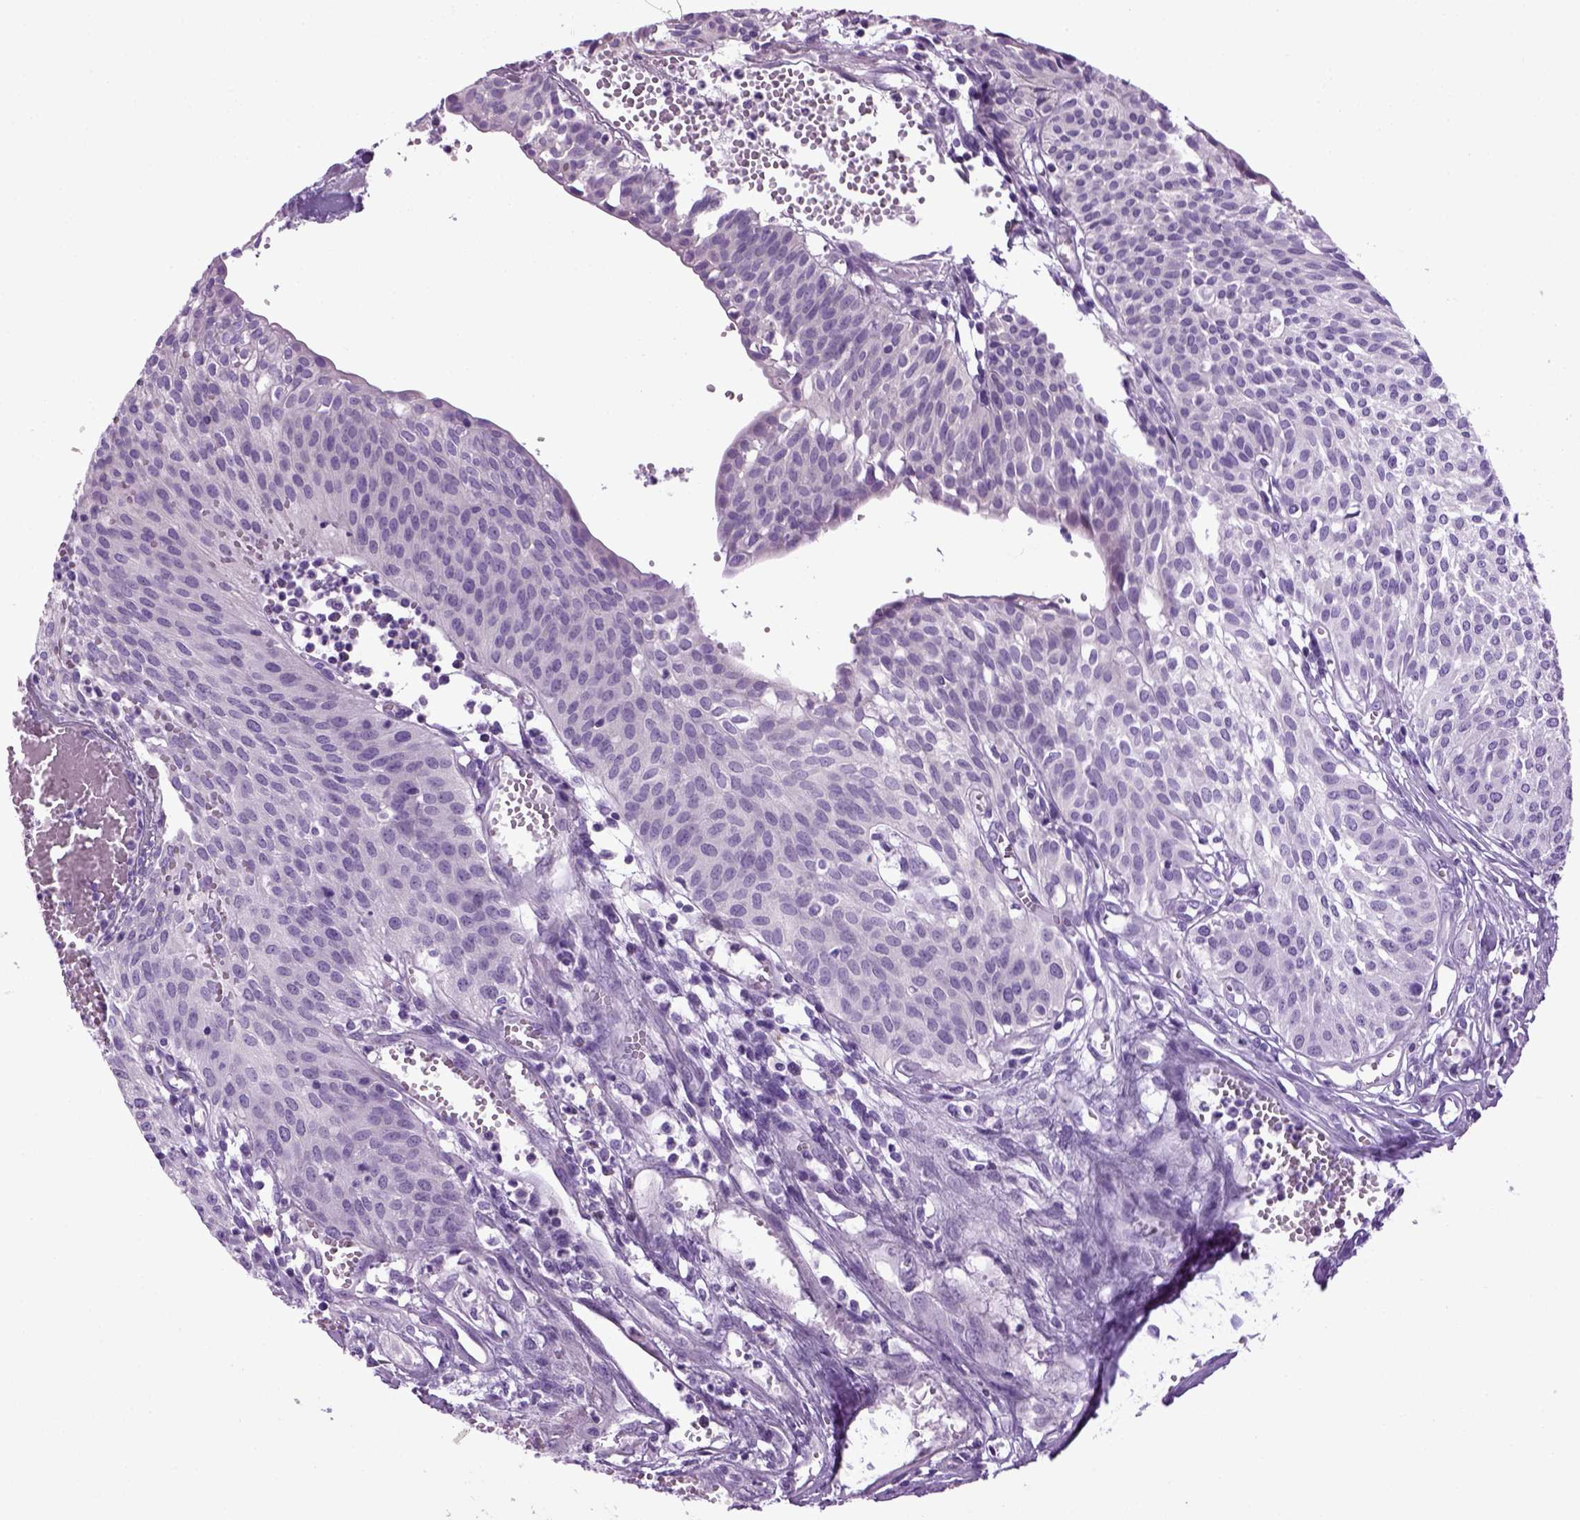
{"staining": {"intensity": "negative", "quantity": "none", "location": "none"}, "tissue": "urothelial cancer", "cell_type": "Tumor cells", "image_type": "cancer", "snomed": [{"axis": "morphology", "description": "Urothelial carcinoma, High grade"}, {"axis": "topography", "description": "Urinary bladder"}], "caption": "IHC of urothelial cancer displays no expression in tumor cells.", "gene": "HMCN2", "patient": {"sex": "male", "age": 57}}